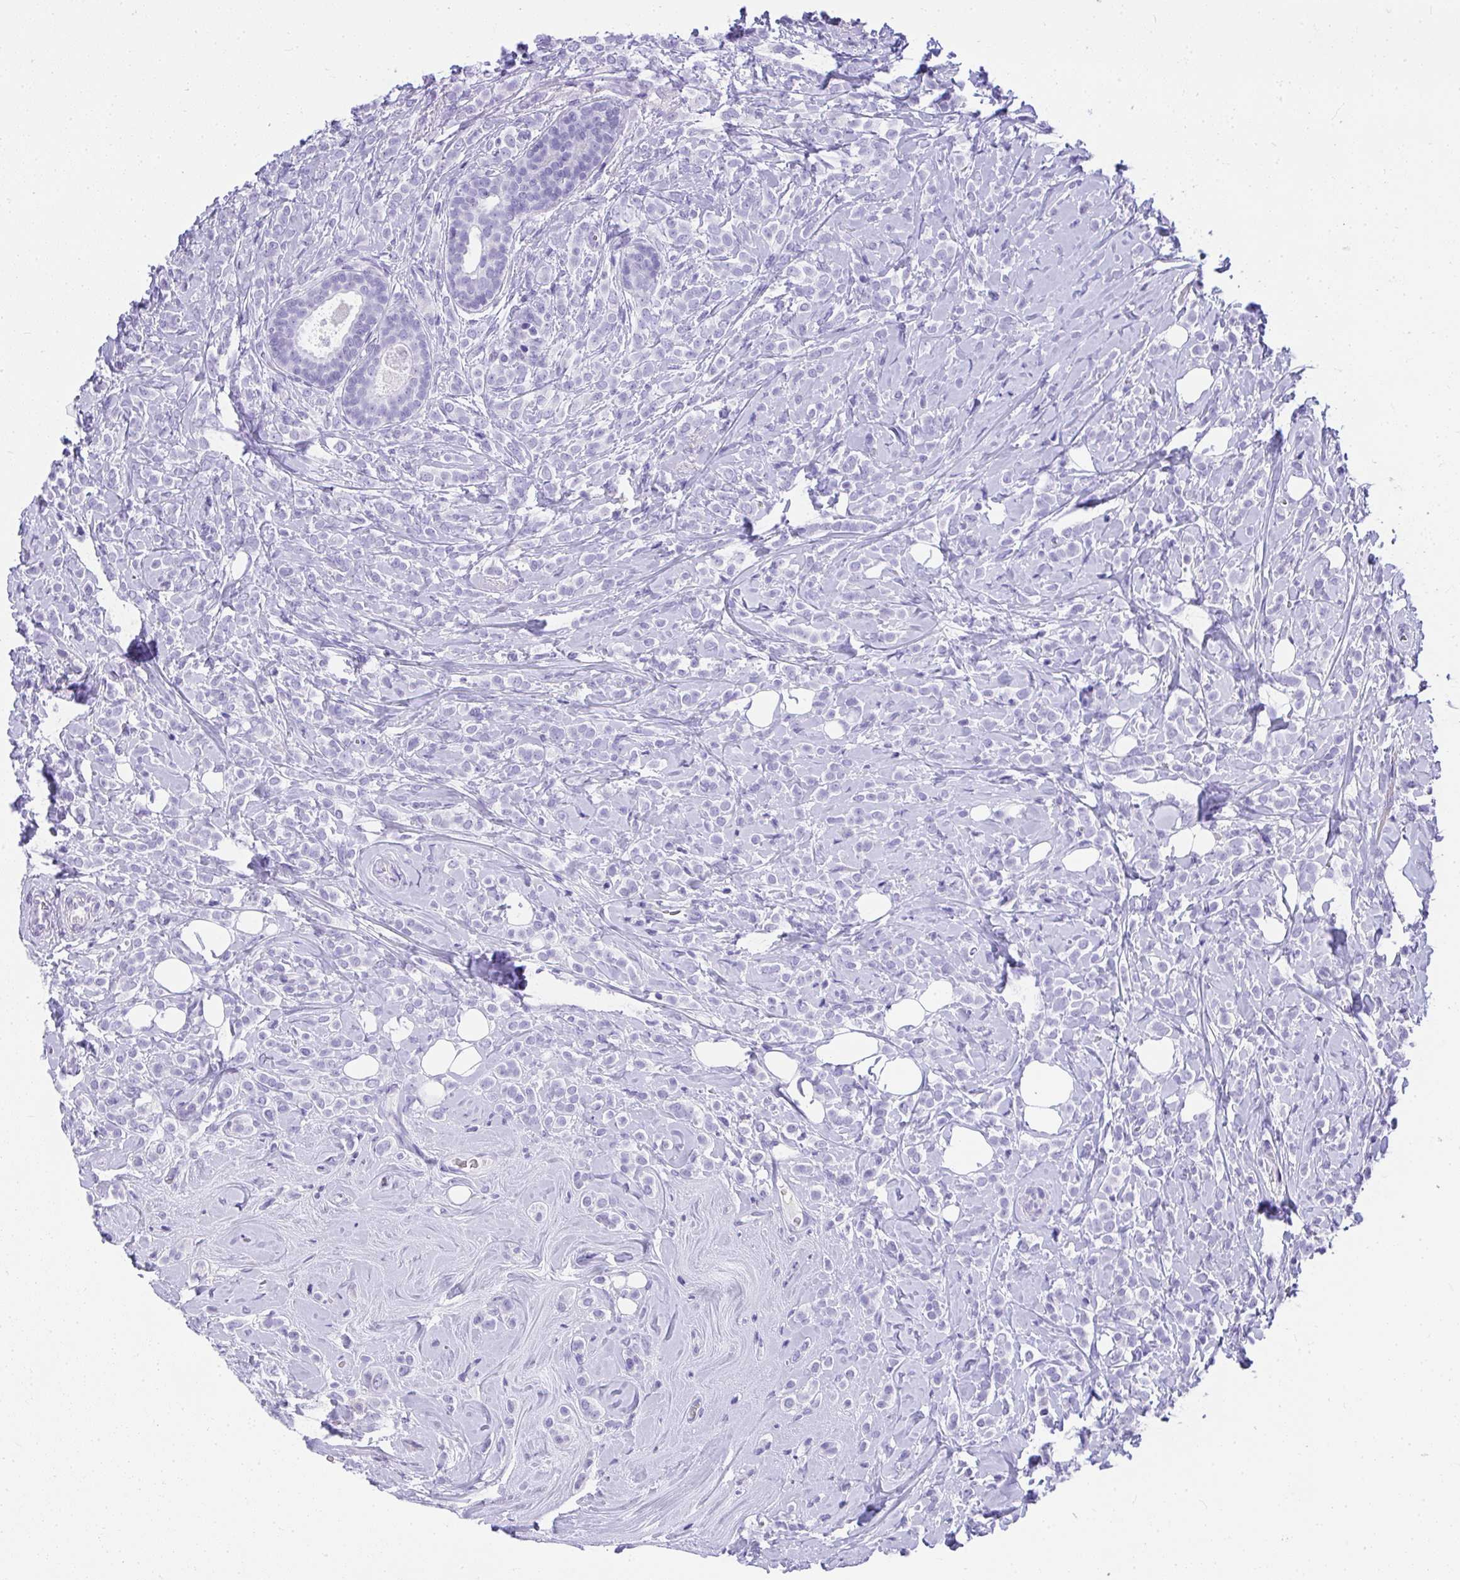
{"staining": {"intensity": "negative", "quantity": "none", "location": "none"}, "tissue": "breast cancer", "cell_type": "Tumor cells", "image_type": "cancer", "snomed": [{"axis": "morphology", "description": "Lobular carcinoma"}, {"axis": "topography", "description": "Breast"}], "caption": "The IHC micrograph has no significant staining in tumor cells of lobular carcinoma (breast) tissue.", "gene": "AVIL", "patient": {"sex": "female", "age": 49}}